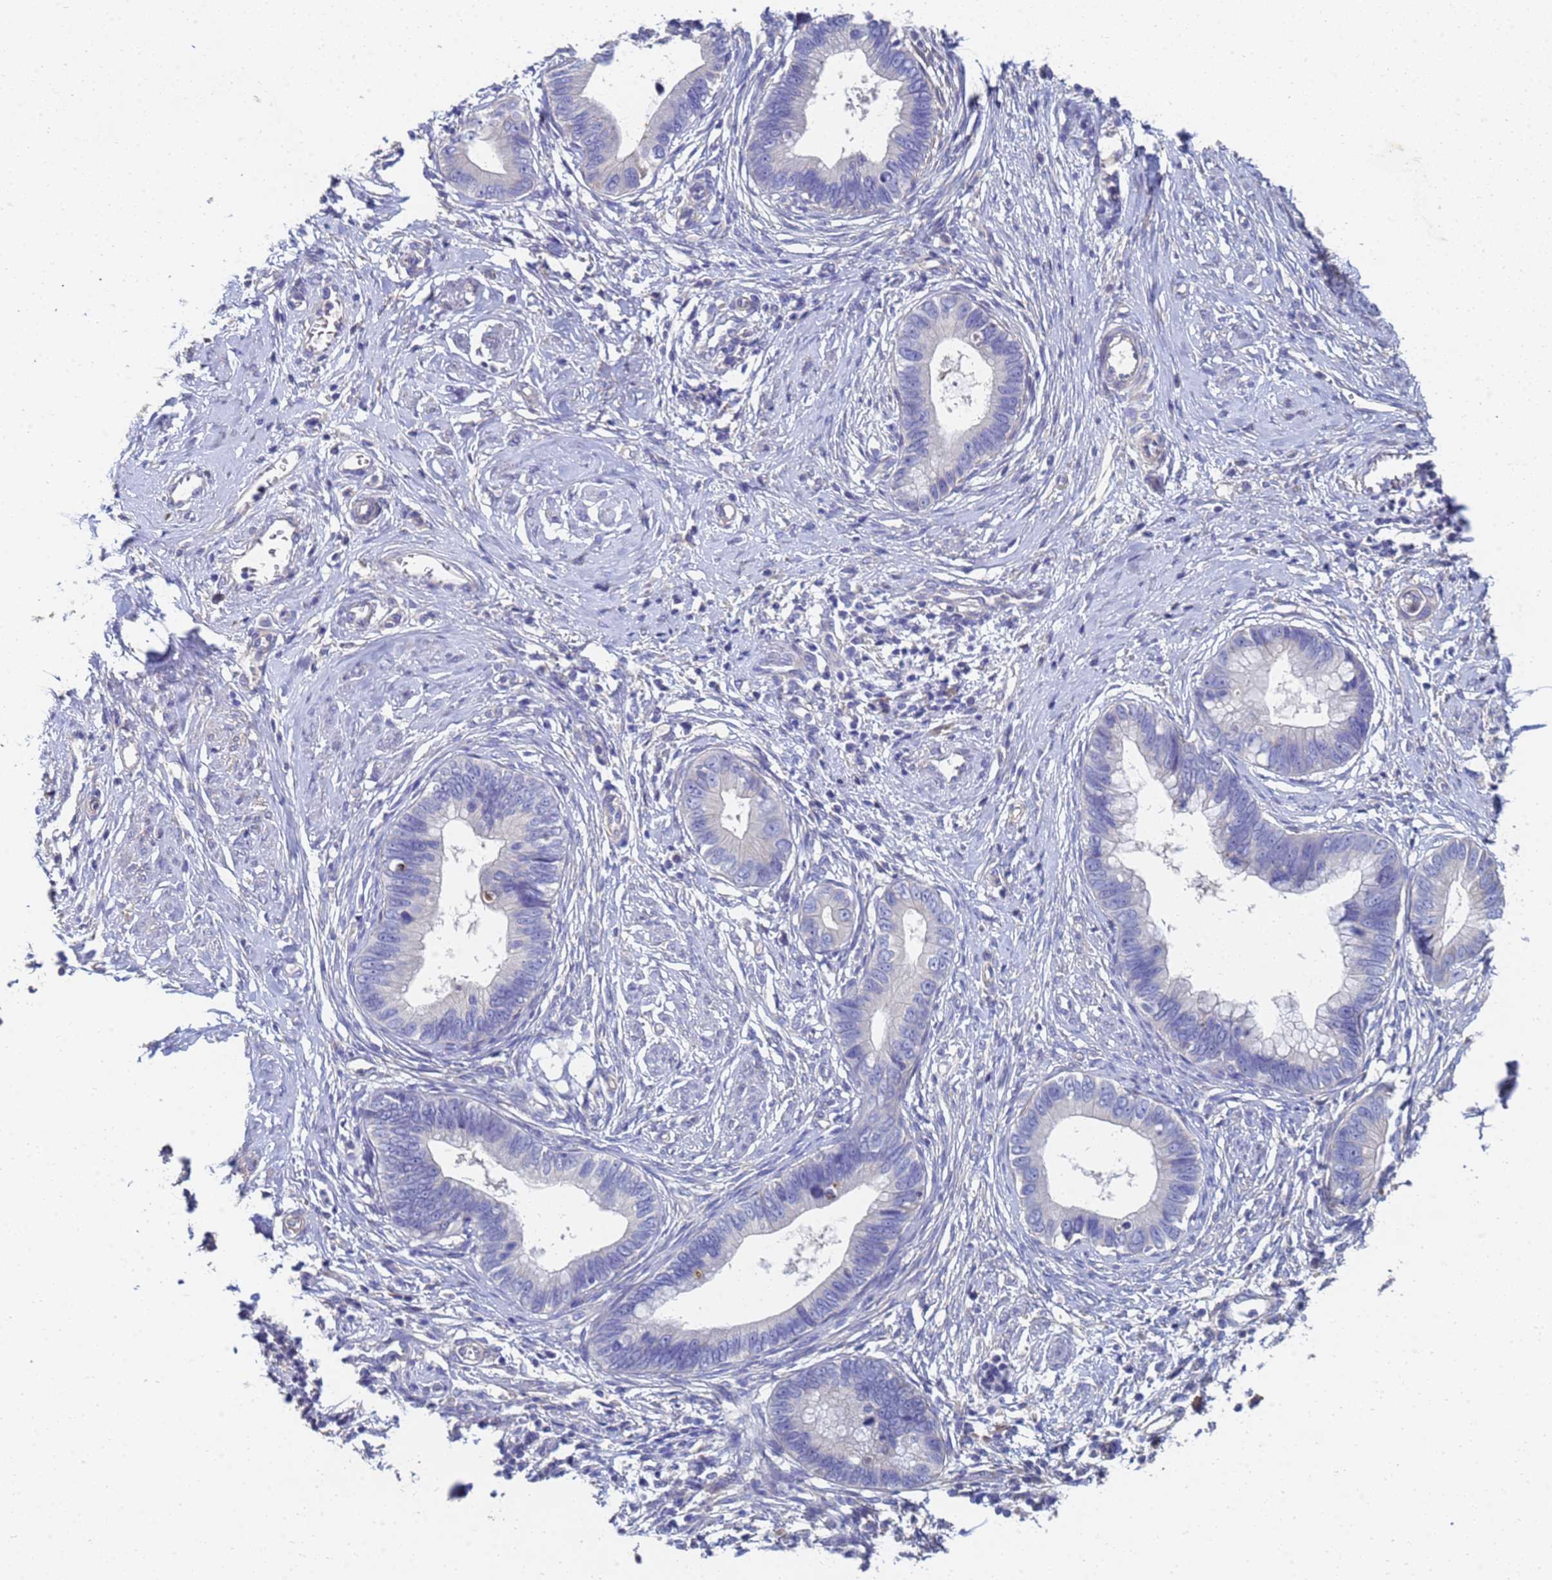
{"staining": {"intensity": "negative", "quantity": "none", "location": "none"}, "tissue": "cervical cancer", "cell_type": "Tumor cells", "image_type": "cancer", "snomed": [{"axis": "morphology", "description": "Adenocarcinoma, NOS"}, {"axis": "topography", "description": "Cervix"}], "caption": "Cervical adenocarcinoma stained for a protein using immunohistochemistry (IHC) shows no positivity tumor cells.", "gene": "LBX2", "patient": {"sex": "female", "age": 44}}